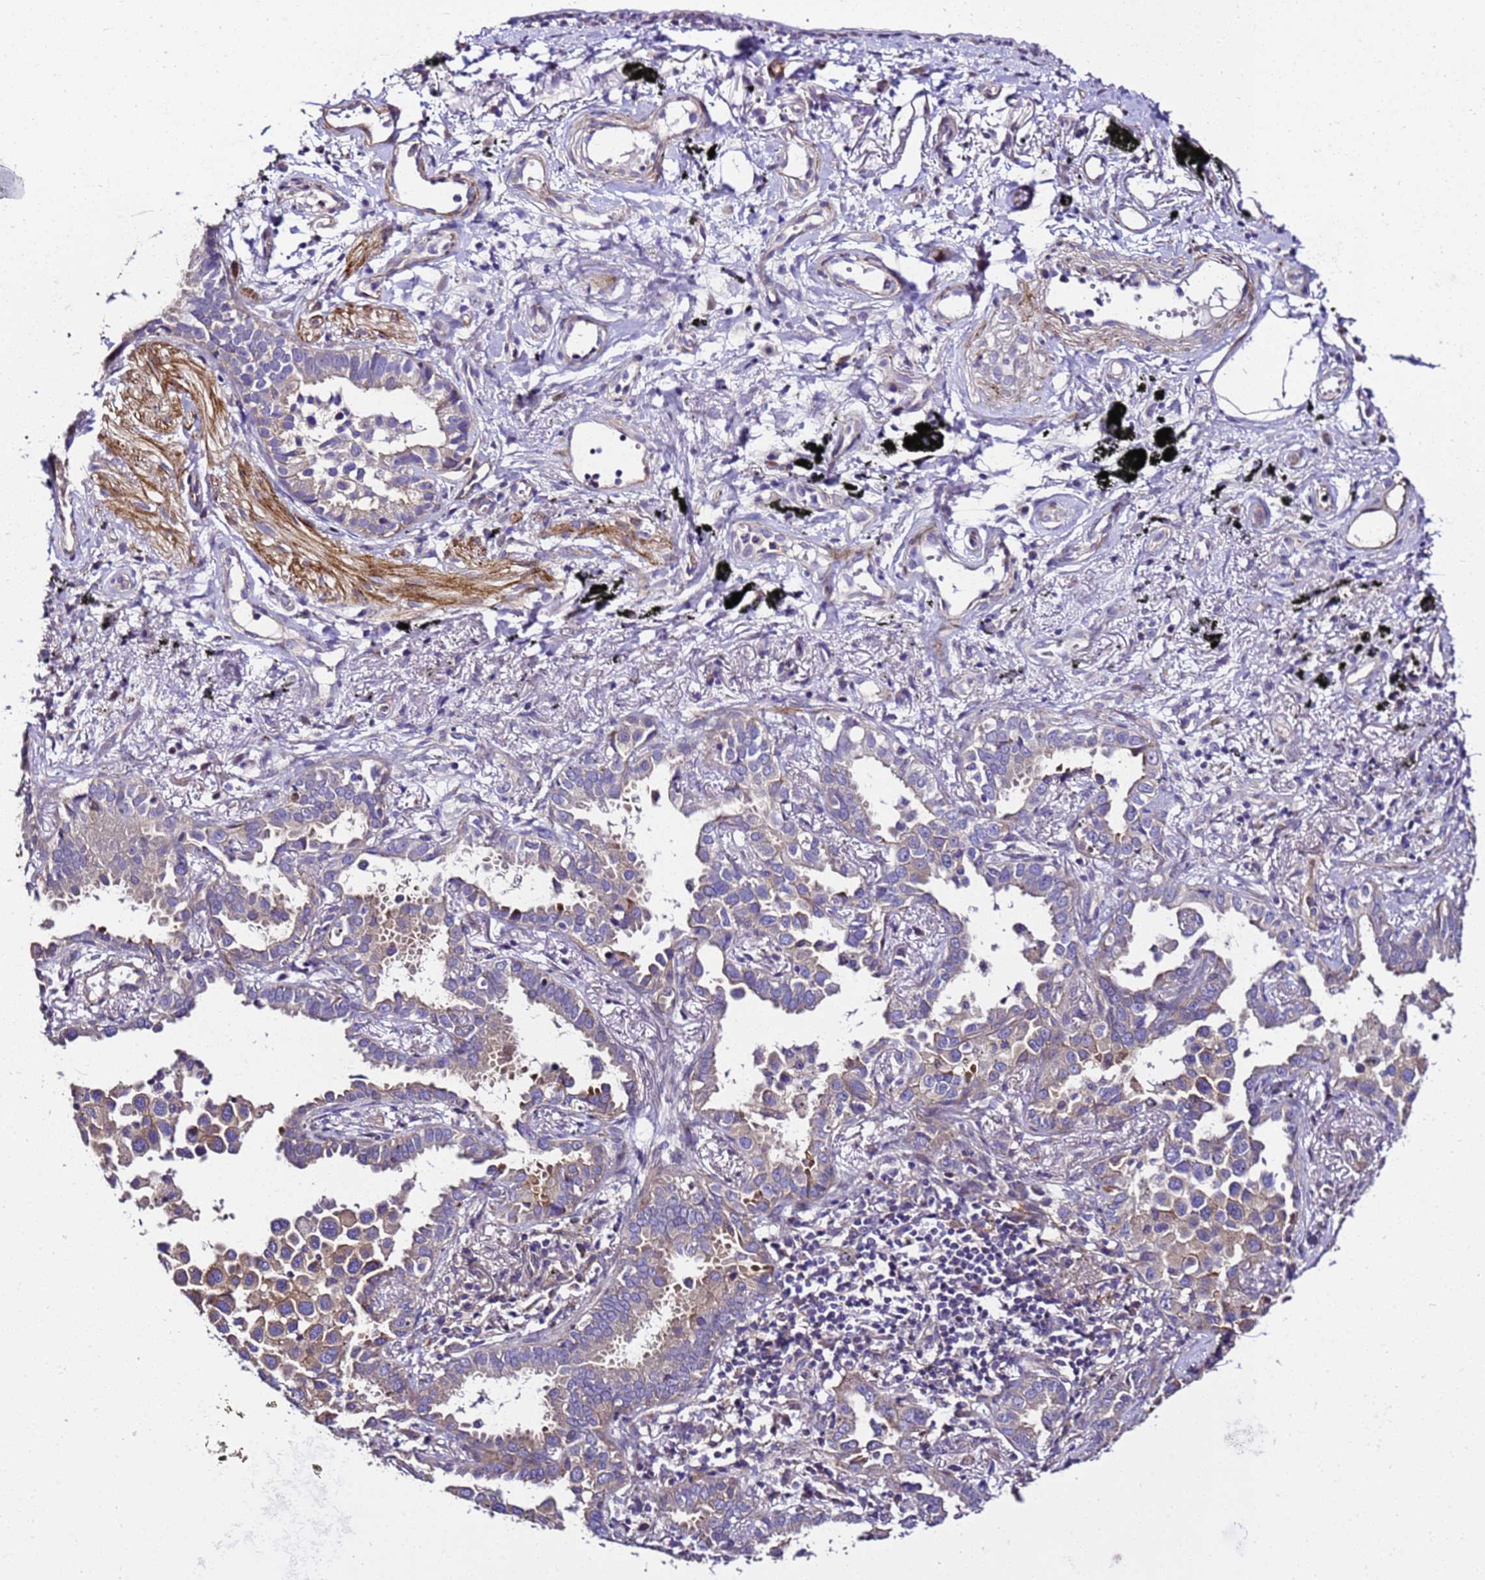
{"staining": {"intensity": "weak", "quantity": "<25%", "location": "cytoplasmic/membranous"}, "tissue": "lung cancer", "cell_type": "Tumor cells", "image_type": "cancer", "snomed": [{"axis": "morphology", "description": "Adenocarcinoma, NOS"}, {"axis": "topography", "description": "Lung"}], "caption": "There is no significant staining in tumor cells of lung cancer (adenocarcinoma).", "gene": "ZNF417", "patient": {"sex": "male", "age": 67}}